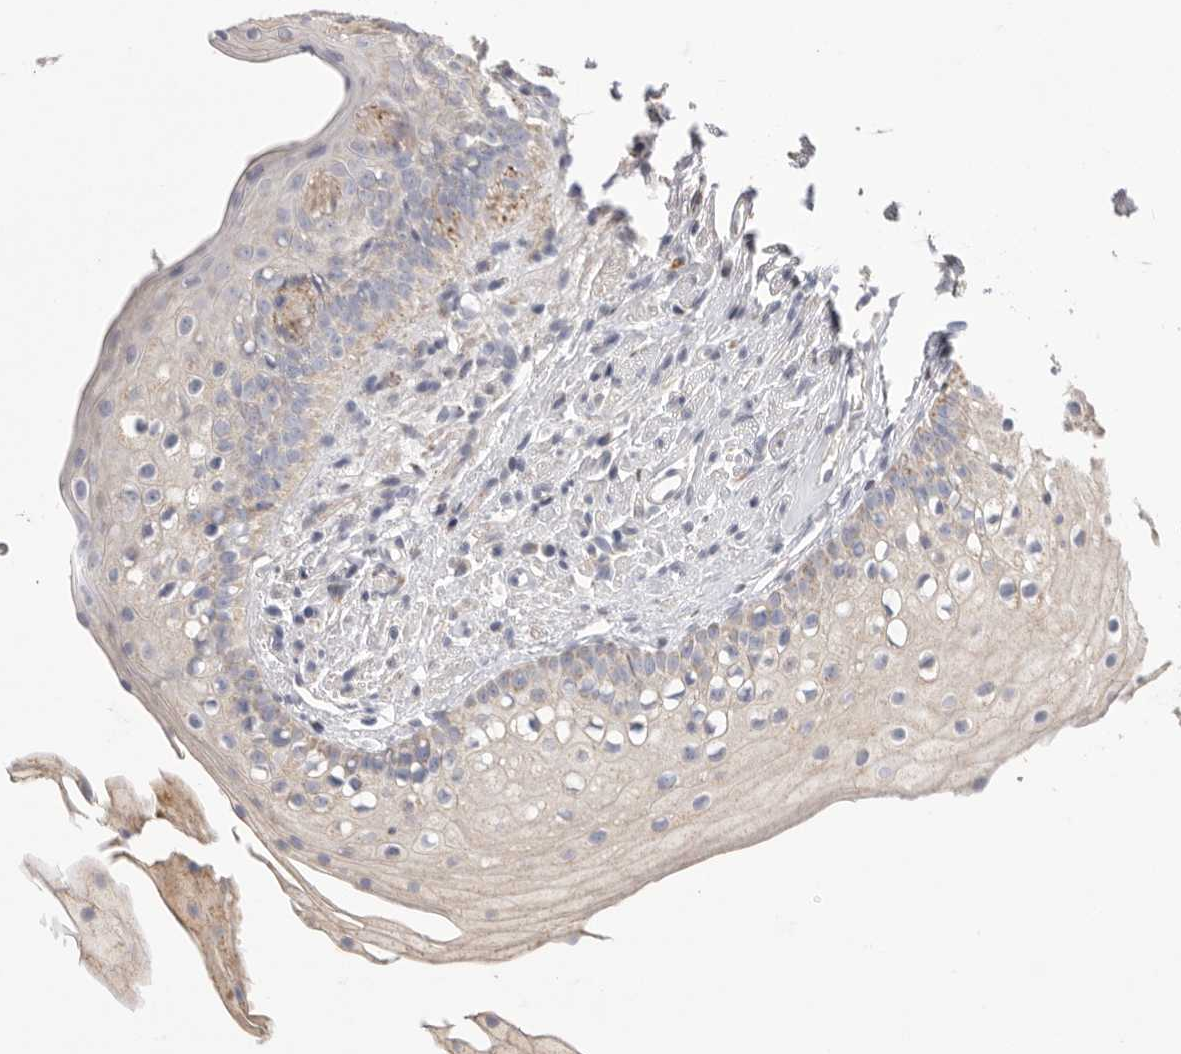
{"staining": {"intensity": "weak", "quantity": "25%-75%", "location": "cytoplasmic/membranous"}, "tissue": "oral mucosa", "cell_type": "Squamous epithelial cells", "image_type": "normal", "snomed": [{"axis": "morphology", "description": "Normal tissue, NOS"}, {"axis": "topography", "description": "Oral tissue"}], "caption": "Squamous epithelial cells reveal weak cytoplasmic/membranous staining in approximately 25%-75% of cells in unremarkable oral mucosa. (brown staining indicates protein expression, while blue staining denotes nuclei).", "gene": "VDAC3", "patient": {"sex": "male", "age": 28}}